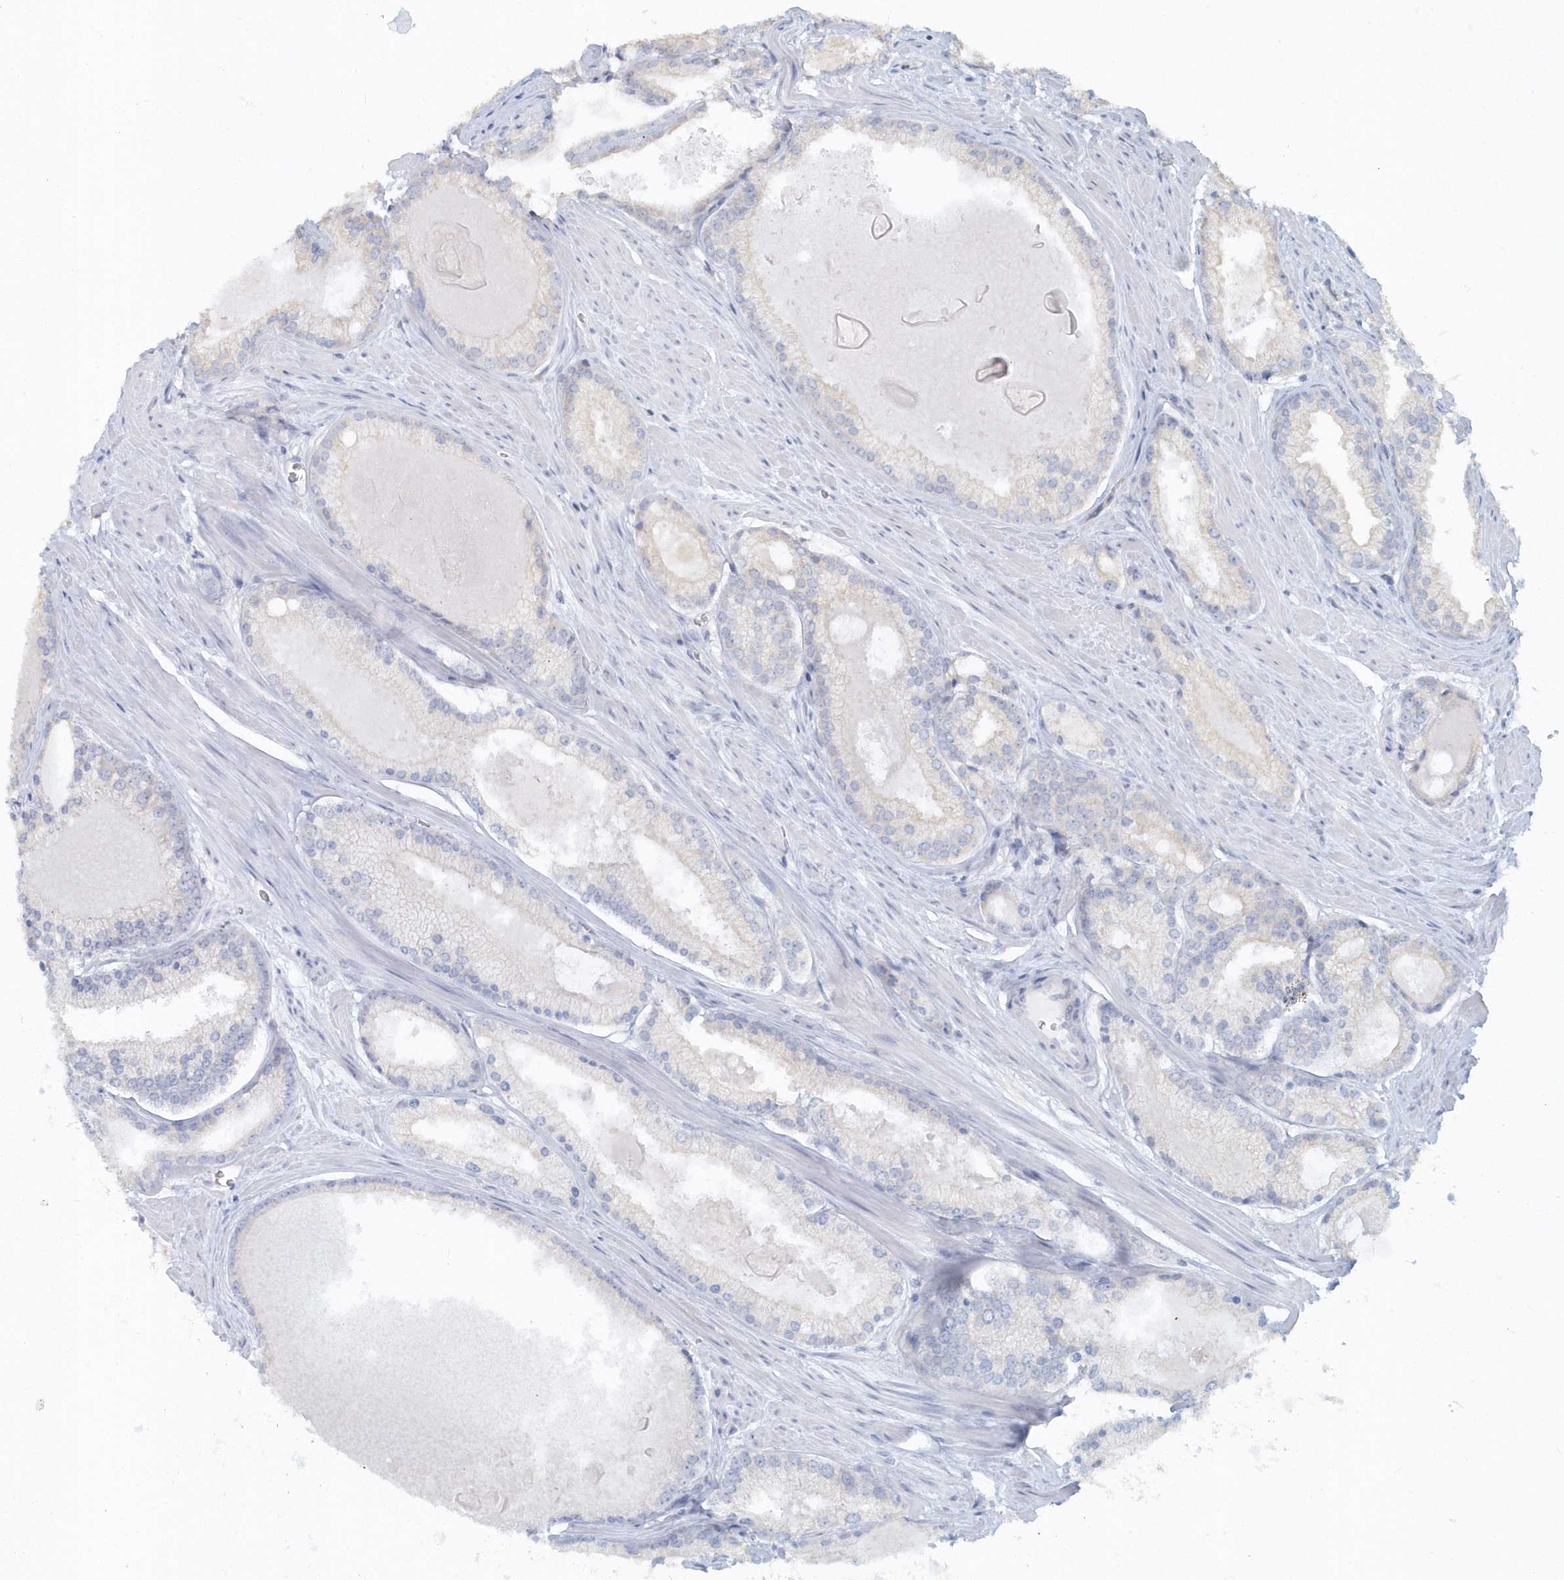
{"staining": {"intensity": "negative", "quantity": "none", "location": "none"}, "tissue": "prostate cancer", "cell_type": "Tumor cells", "image_type": "cancer", "snomed": [{"axis": "morphology", "description": "Adenocarcinoma, Low grade"}, {"axis": "topography", "description": "Prostate"}], "caption": "An image of human prostate cancer is negative for staining in tumor cells.", "gene": "MMRN1", "patient": {"sex": "male", "age": 54}}